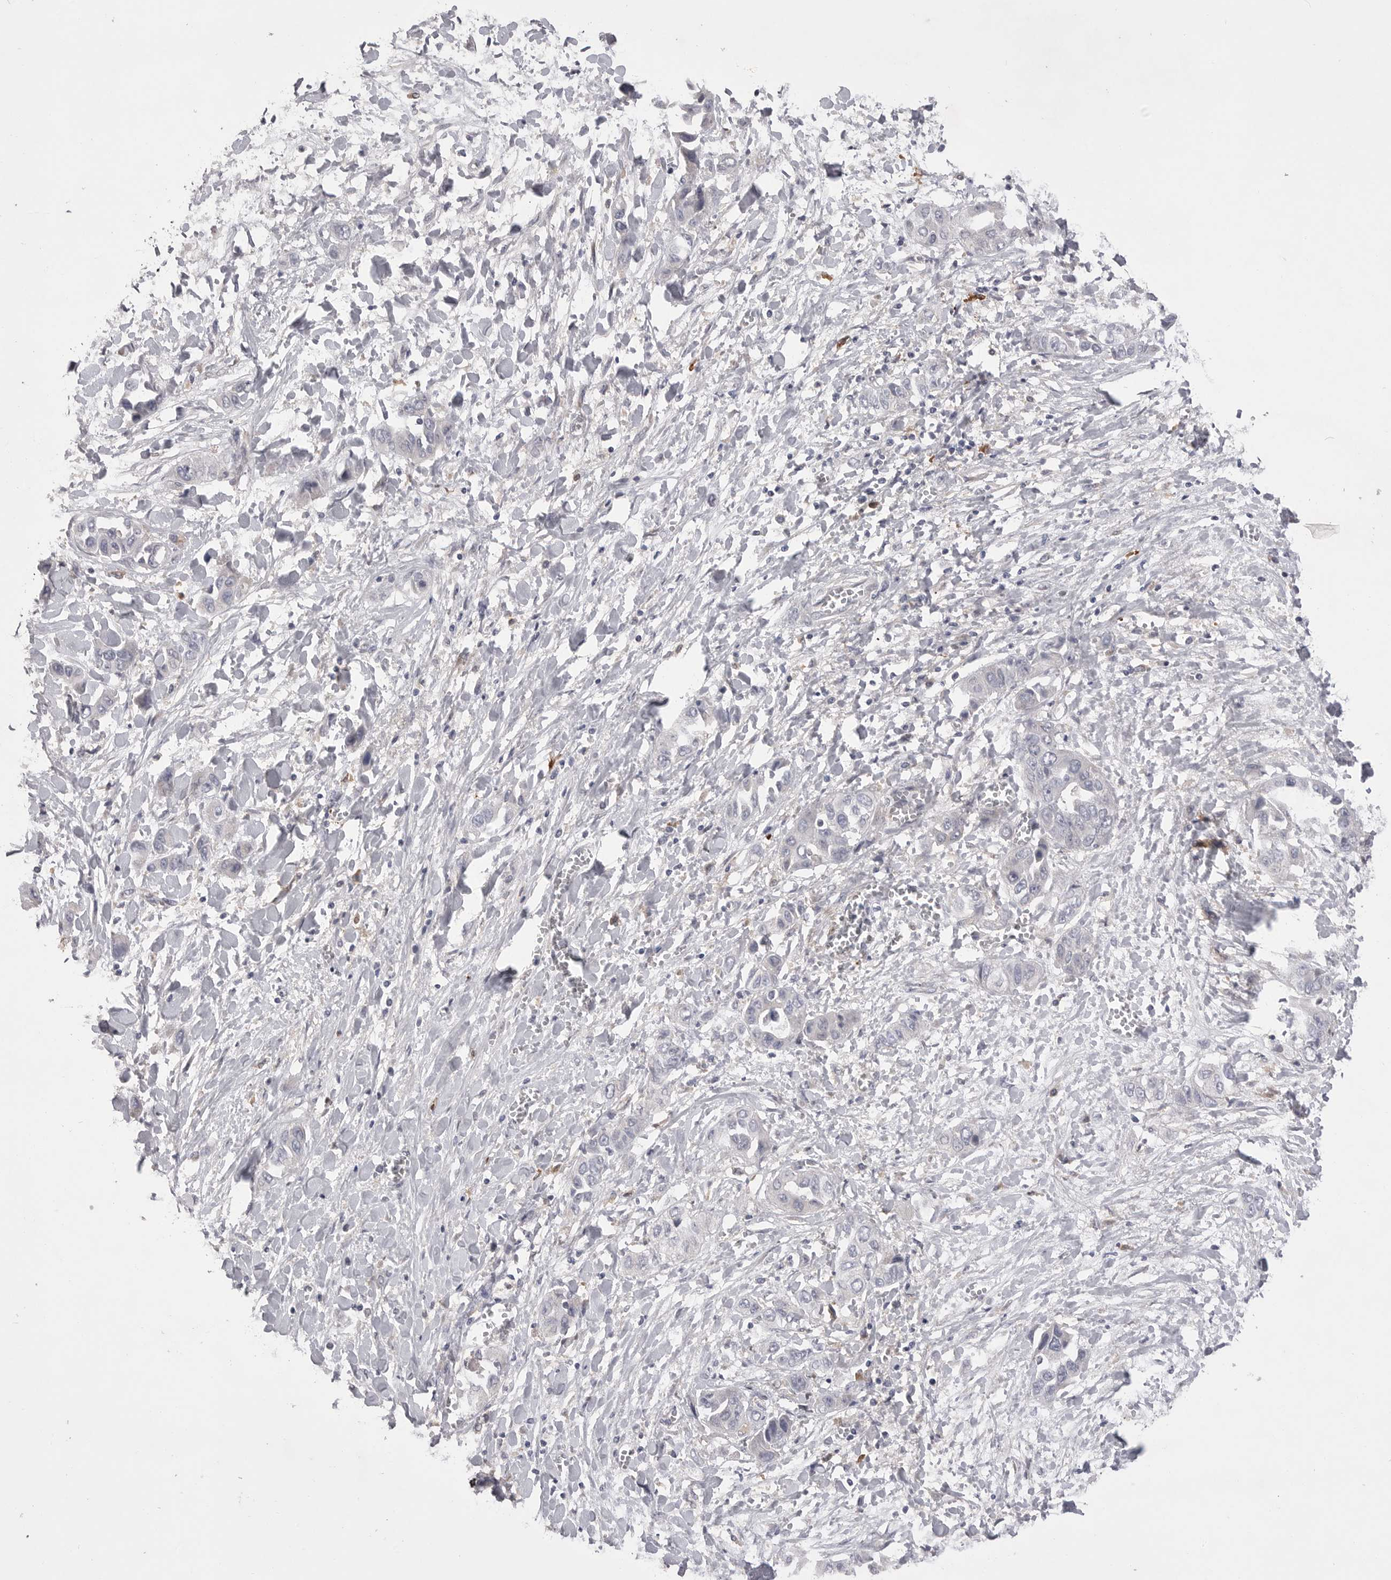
{"staining": {"intensity": "negative", "quantity": "none", "location": "none"}, "tissue": "liver cancer", "cell_type": "Tumor cells", "image_type": "cancer", "snomed": [{"axis": "morphology", "description": "Cholangiocarcinoma"}, {"axis": "topography", "description": "Liver"}], "caption": "The image demonstrates no significant positivity in tumor cells of liver cancer.", "gene": "VAC14", "patient": {"sex": "female", "age": 52}}